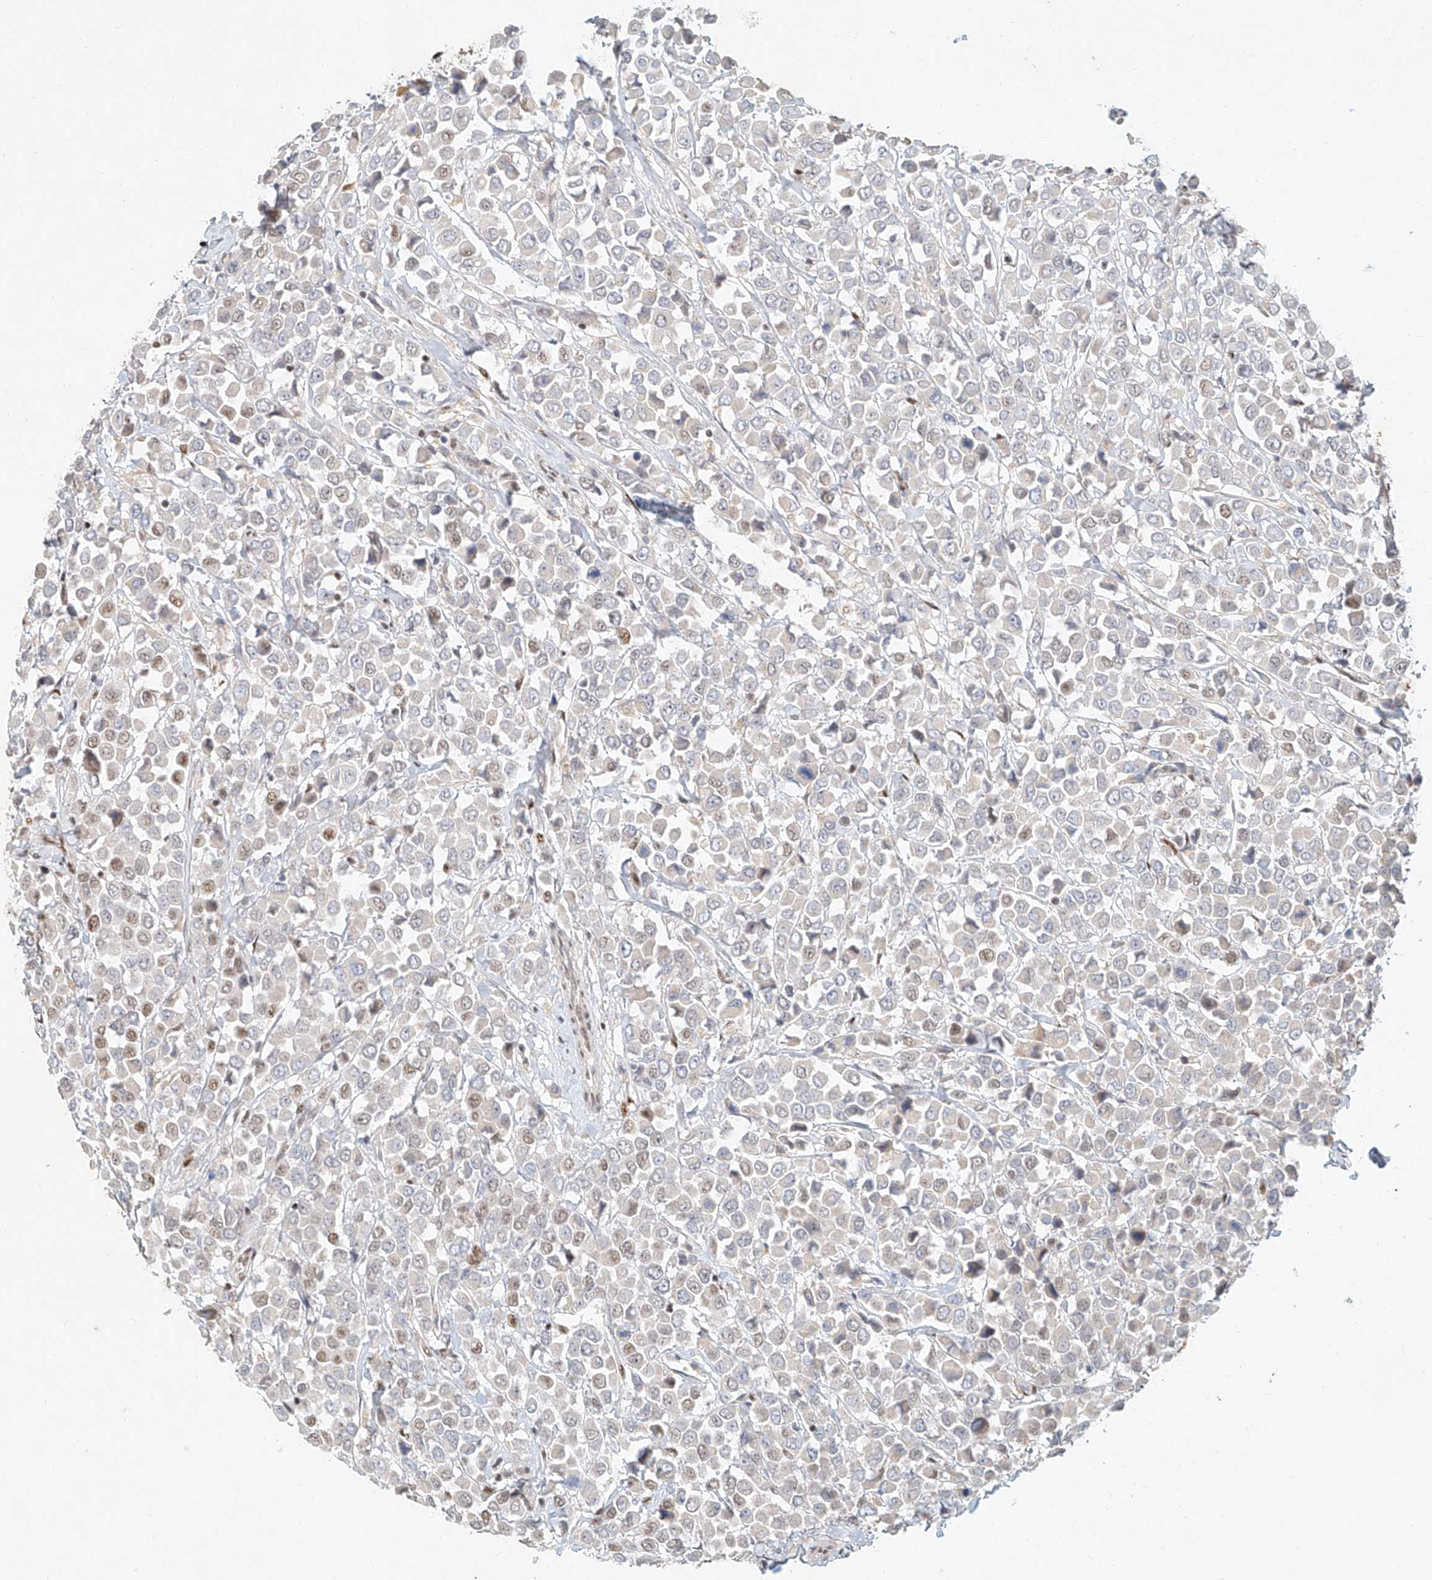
{"staining": {"intensity": "moderate", "quantity": "<25%", "location": "nuclear"}, "tissue": "breast cancer", "cell_type": "Tumor cells", "image_type": "cancer", "snomed": [{"axis": "morphology", "description": "Duct carcinoma"}, {"axis": "topography", "description": "Breast"}], "caption": "High-magnification brightfield microscopy of infiltrating ductal carcinoma (breast) stained with DAB (brown) and counterstained with hematoxylin (blue). tumor cells exhibit moderate nuclear positivity is identified in about<25% of cells.", "gene": "CXorf58", "patient": {"sex": "female", "age": 61}}